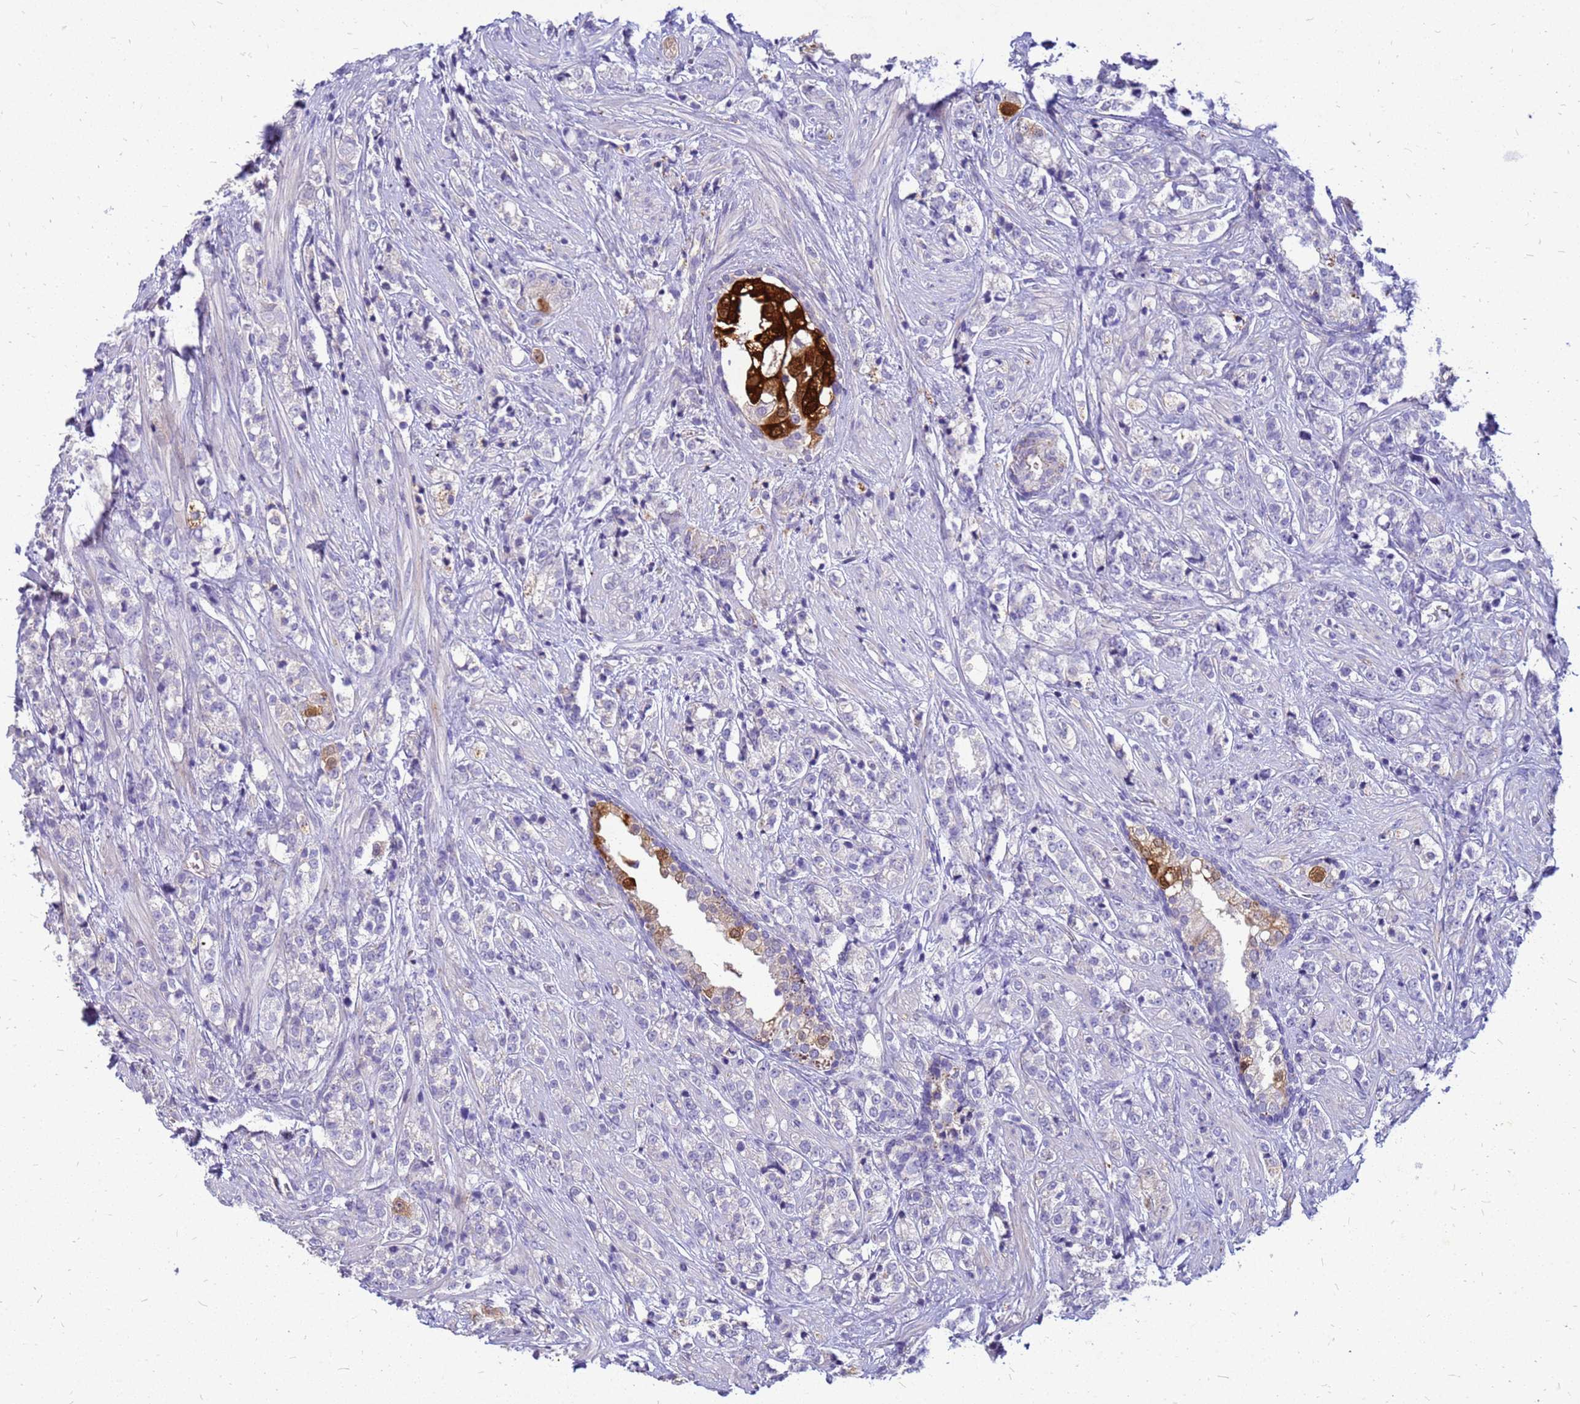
{"staining": {"intensity": "negative", "quantity": "none", "location": "none"}, "tissue": "prostate cancer", "cell_type": "Tumor cells", "image_type": "cancer", "snomed": [{"axis": "morphology", "description": "Adenocarcinoma, High grade"}, {"axis": "topography", "description": "Prostate"}], "caption": "Human adenocarcinoma (high-grade) (prostate) stained for a protein using IHC exhibits no staining in tumor cells.", "gene": "AKR1C1", "patient": {"sex": "male", "age": 69}}